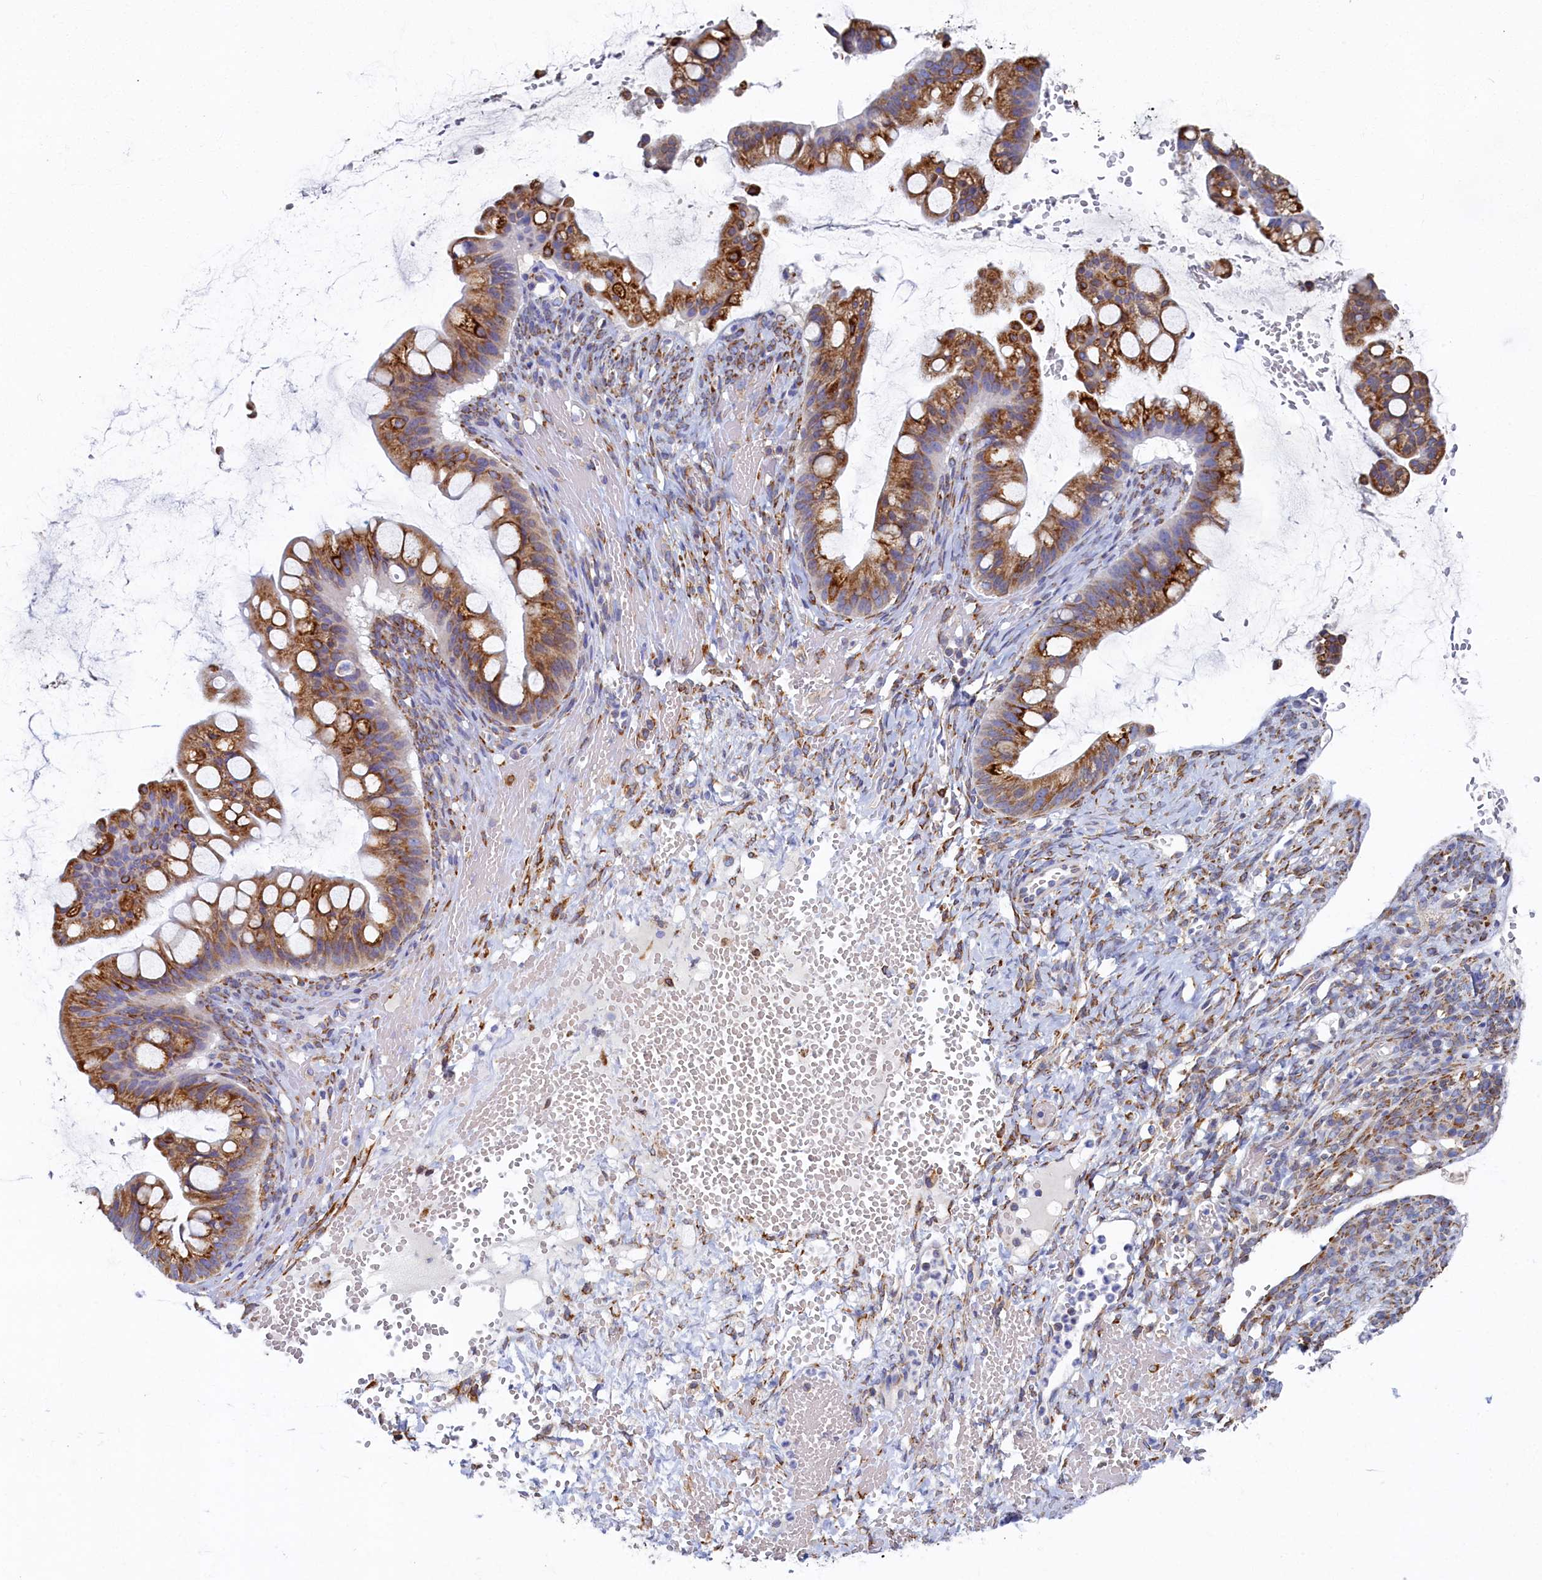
{"staining": {"intensity": "moderate", "quantity": ">75%", "location": "cytoplasmic/membranous"}, "tissue": "ovarian cancer", "cell_type": "Tumor cells", "image_type": "cancer", "snomed": [{"axis": "morphology", "description": "Cystadenocarcinoma, mucinous, NOS"}, {"axis": "topography", "description": "Ovary"}], "caption": "Ovarian mucinous cystadenocarcinoma stained for a protein shows moderate cytoplasmic/membranous positivity in tumor cells.", "gene": "TMEM18", "patient": {"sex": "female", "age": 73}}